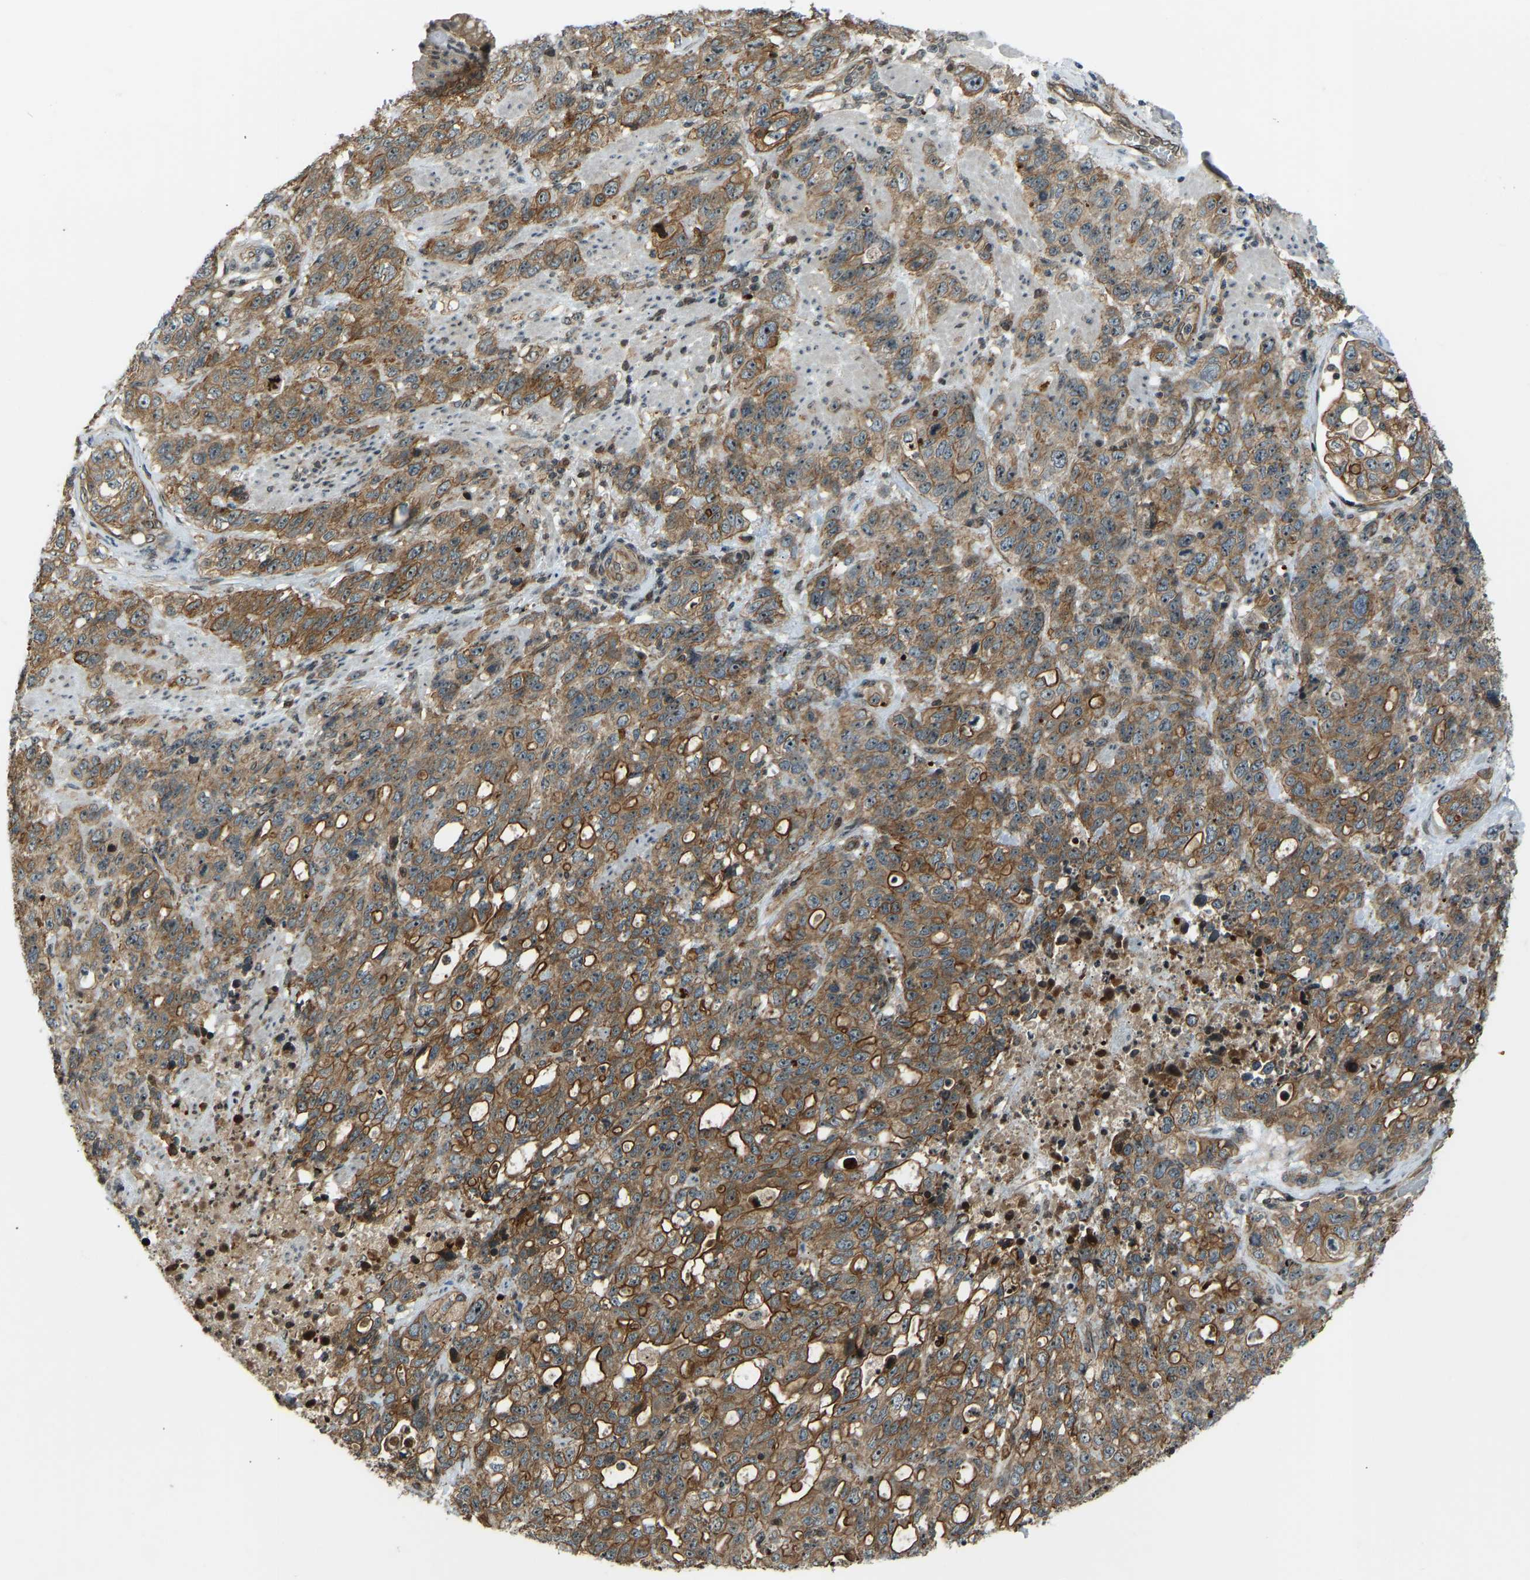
{"staining": {"intensity": "moderate", "quantity": ">75%", "location": "cytoplasmic/membranous"}, "tissue": "stomach cancer", "cell_type": "Tumor cells", "image_type": "cancer", "snomed": [{"axis": "morphology", "description": "Adenocarcinoma, NOS"}, {"axis": "topography", "description": "Stomach"}], "caption": "Adenocarcinoma (stomach) stained with a protein marker shows moderate staining in tumor cells.", "gene": "SVOPL", "patient": {"sex": "male", "age": 48}}